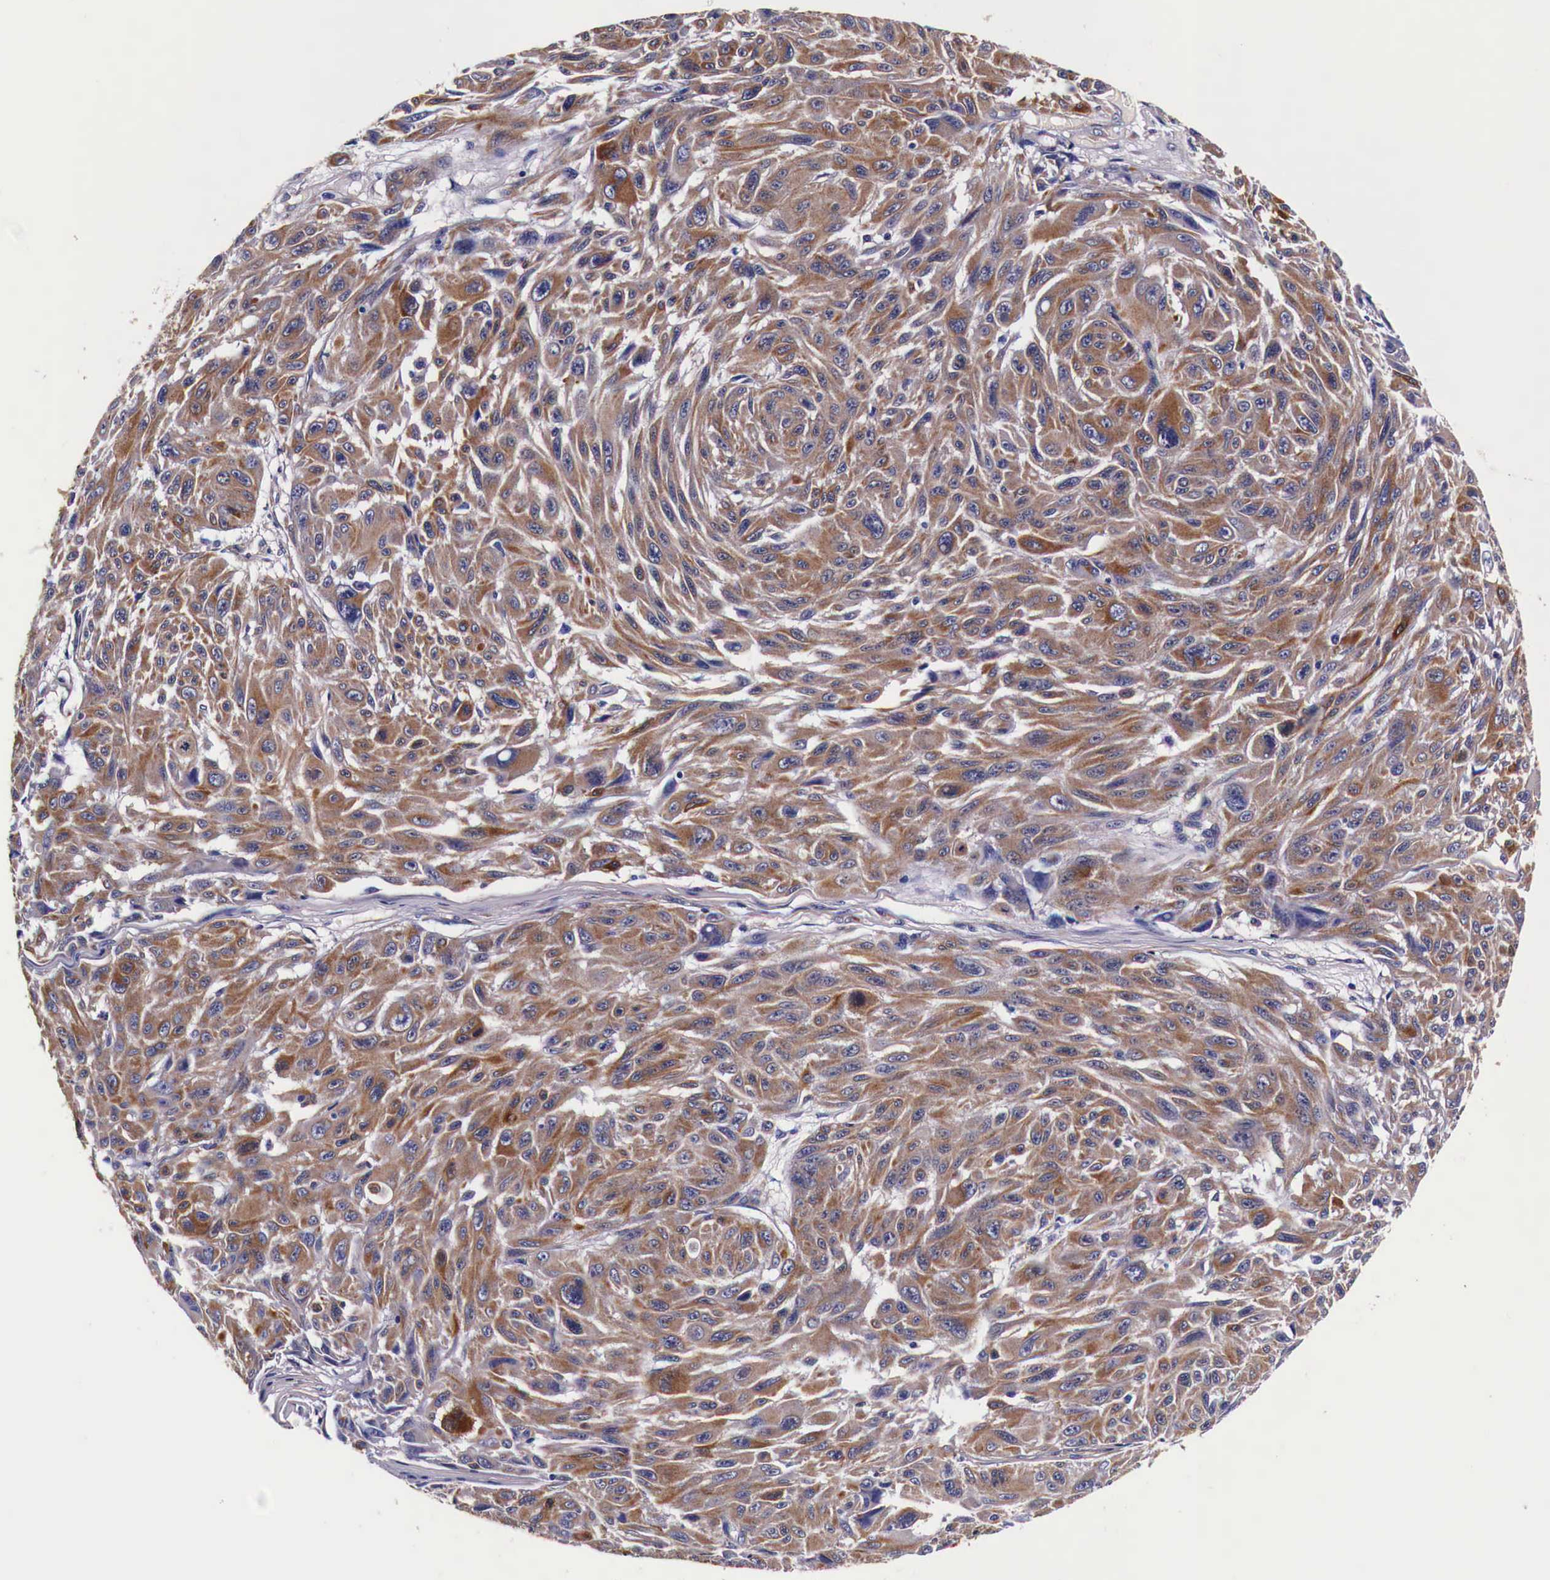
{"staining": {"intensity": "strong", "quantity": ">75%", "location": "cytoplasmic/membranous"}, "tissue": "melanoma", "cell_type": "Tumor cells", "image_type": "cancer", "snomed": [{"axis": "morphology", "description": "Malignant melanoma, NOS"}, {"axis": "topography", "description": "Skin"}], "caption": "DAB (3,3'-diaminobenzidine) immunohistochemical staining of human melanoma demonstrates strong cytoplasmic/membranous protein positivity in about >75% of tumor cells. (IHC, brightfield microscopy, high magnification).", "gene": "HSPB1", "patient": {"sex": "male", "age": 70}}